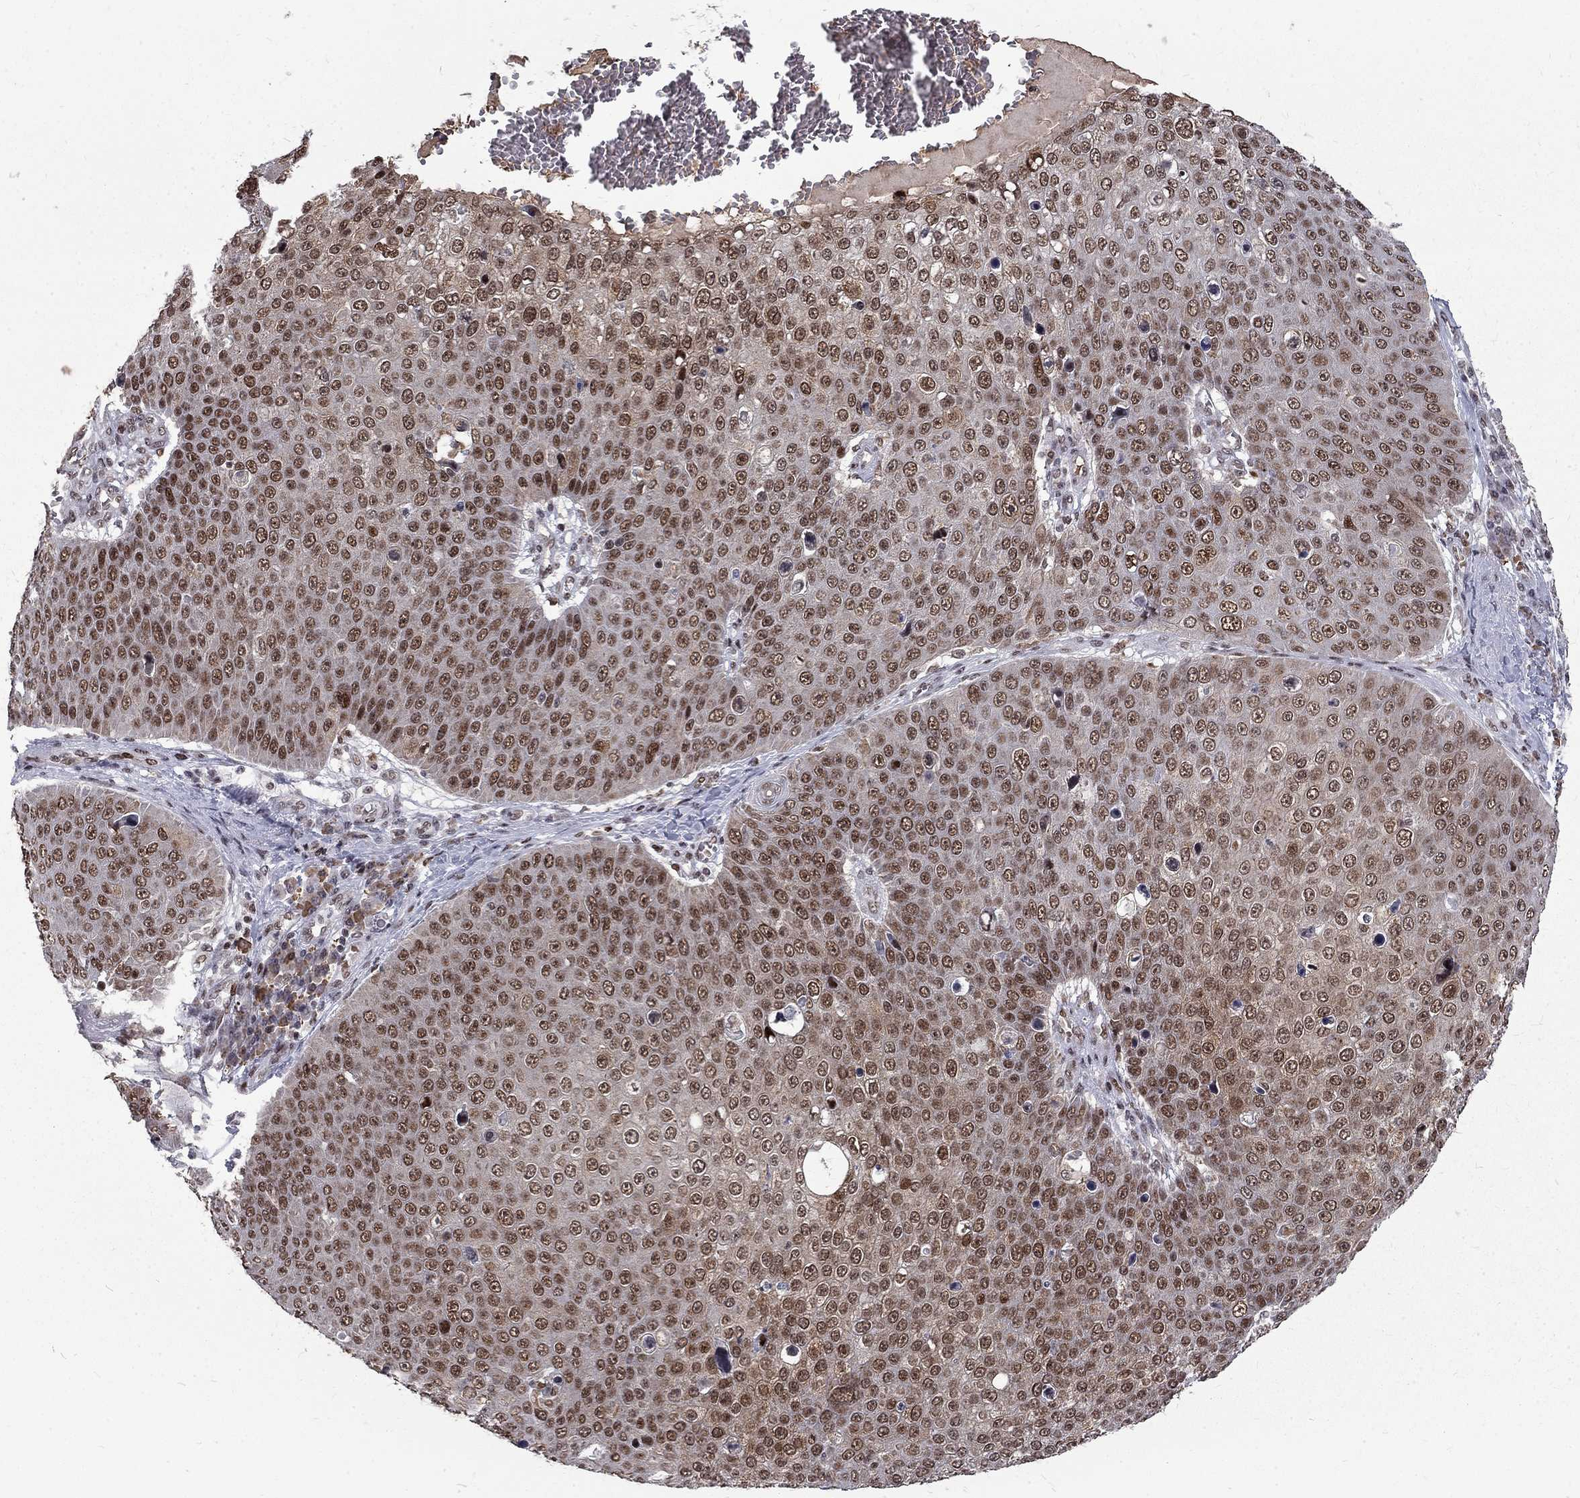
{"staining": {"intensity": "moderate", "quantity": ">75%", "location": "nuclear"}, "tissue": "skin cancer", "cell_type": "Tumor cells", "image_type": "cancer", "snomed": [{"axis": "morphology", "description": "Squamous cell carcinoma, NOS"}, {"axis": "topography", "description": "Skin"}], "caption": "Protein expression analysis of human skin cancer reveals moderate nuclear positivity in approximately >75% of tumor cells.", "gene": "TCEAL1", "patient": {"sex": "male", "age": 71}}